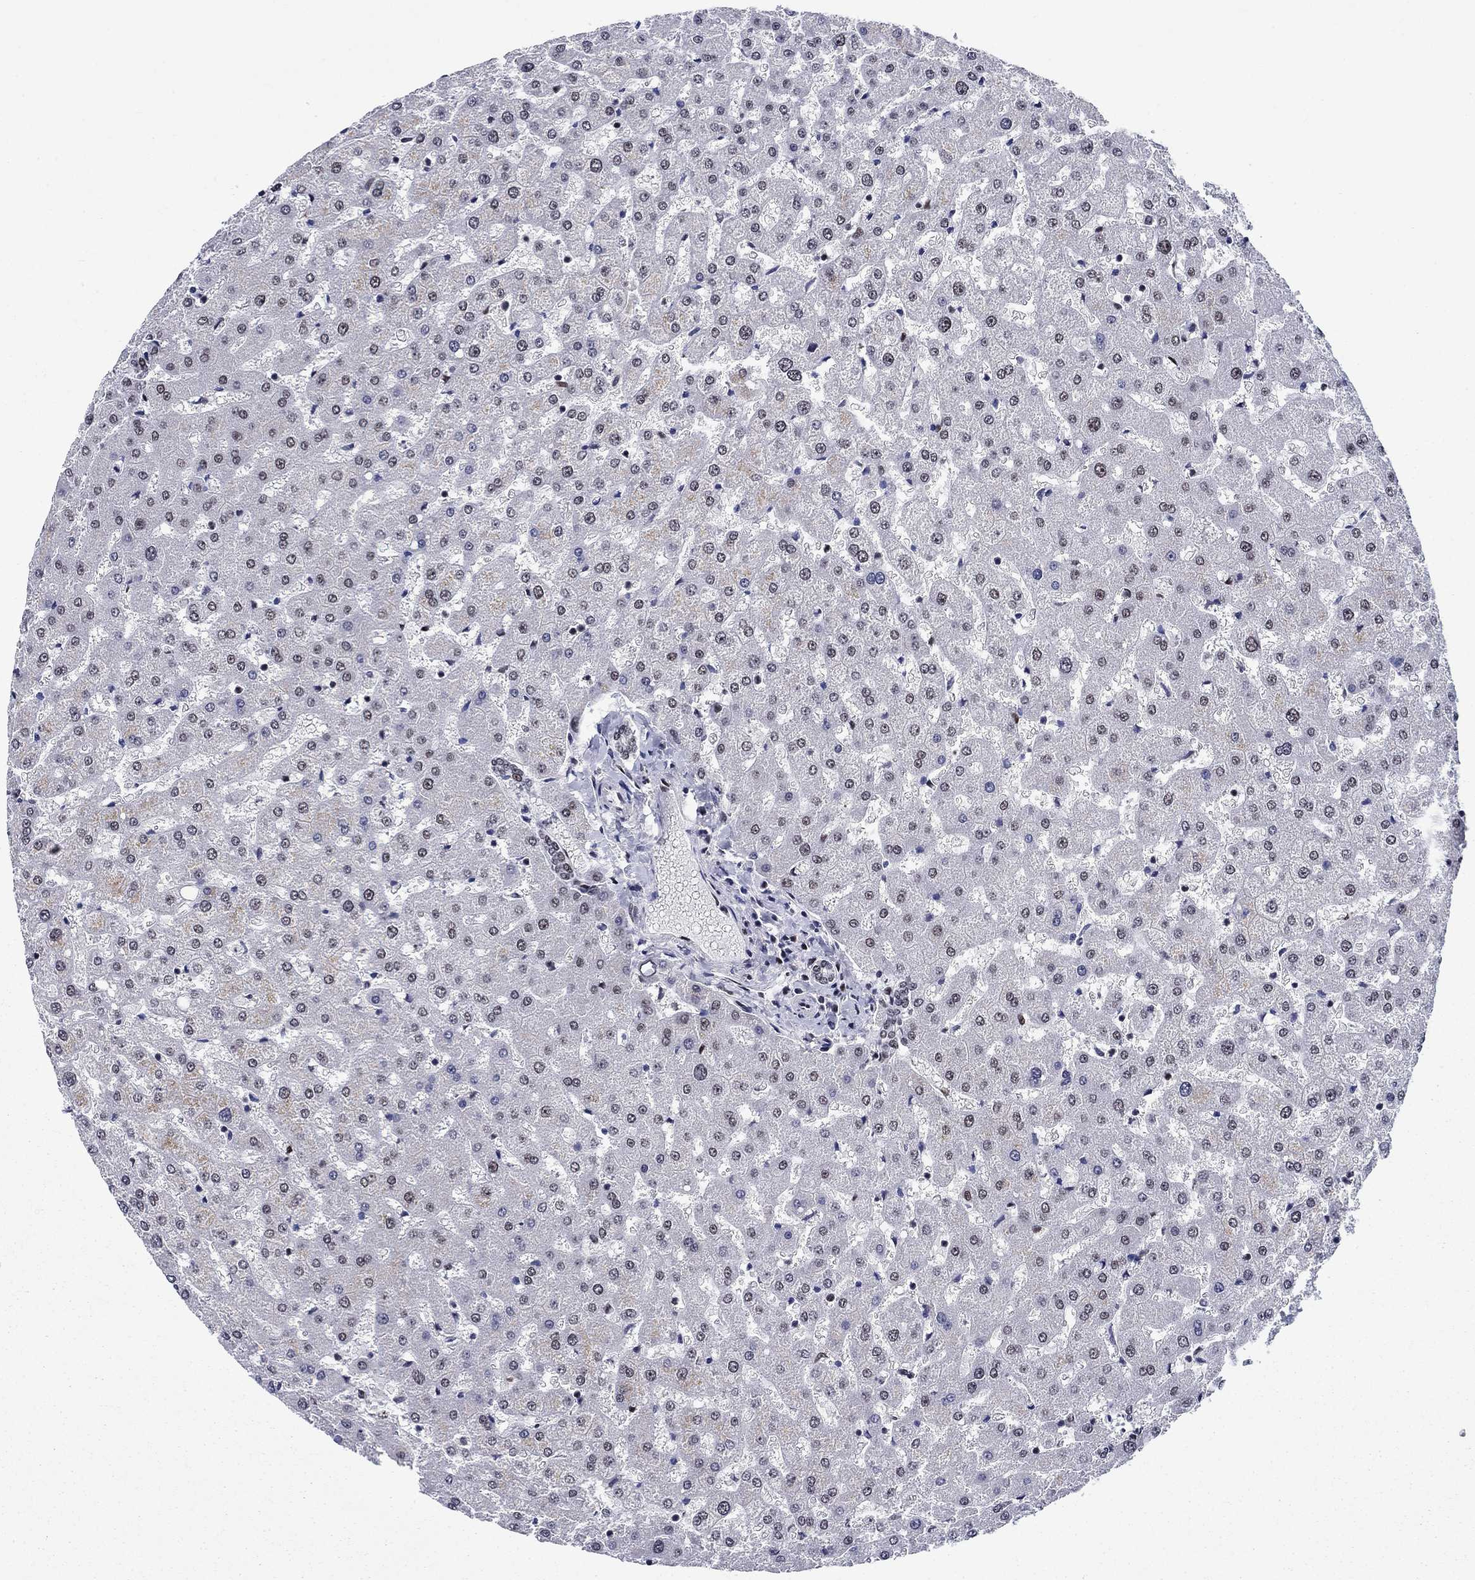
{"staining": {"intensity": "negative", "quantity": "none", "location": "none"}, "tissue": "liver", "cell_type": "Cholangiocytes", "image_type": "normal", "snomed": [{"axis": "morphology", "description": "Normal tissue, NOS"}, {"axis": "topography", "description": "Liver"}], "caption": "IHC image of unremarkable liver: liver stained with DAB (3,3'-diaminobenzidine) shows no significant protein staining in cholangiocytes. The staining is performed using DAB (3,3'-diaminobenzidine) brown chromogen with nuclei counter-stained in using hematoxylin.", "gene": "RPRD1B", "patient": {"sex": "female", "age": 50}}